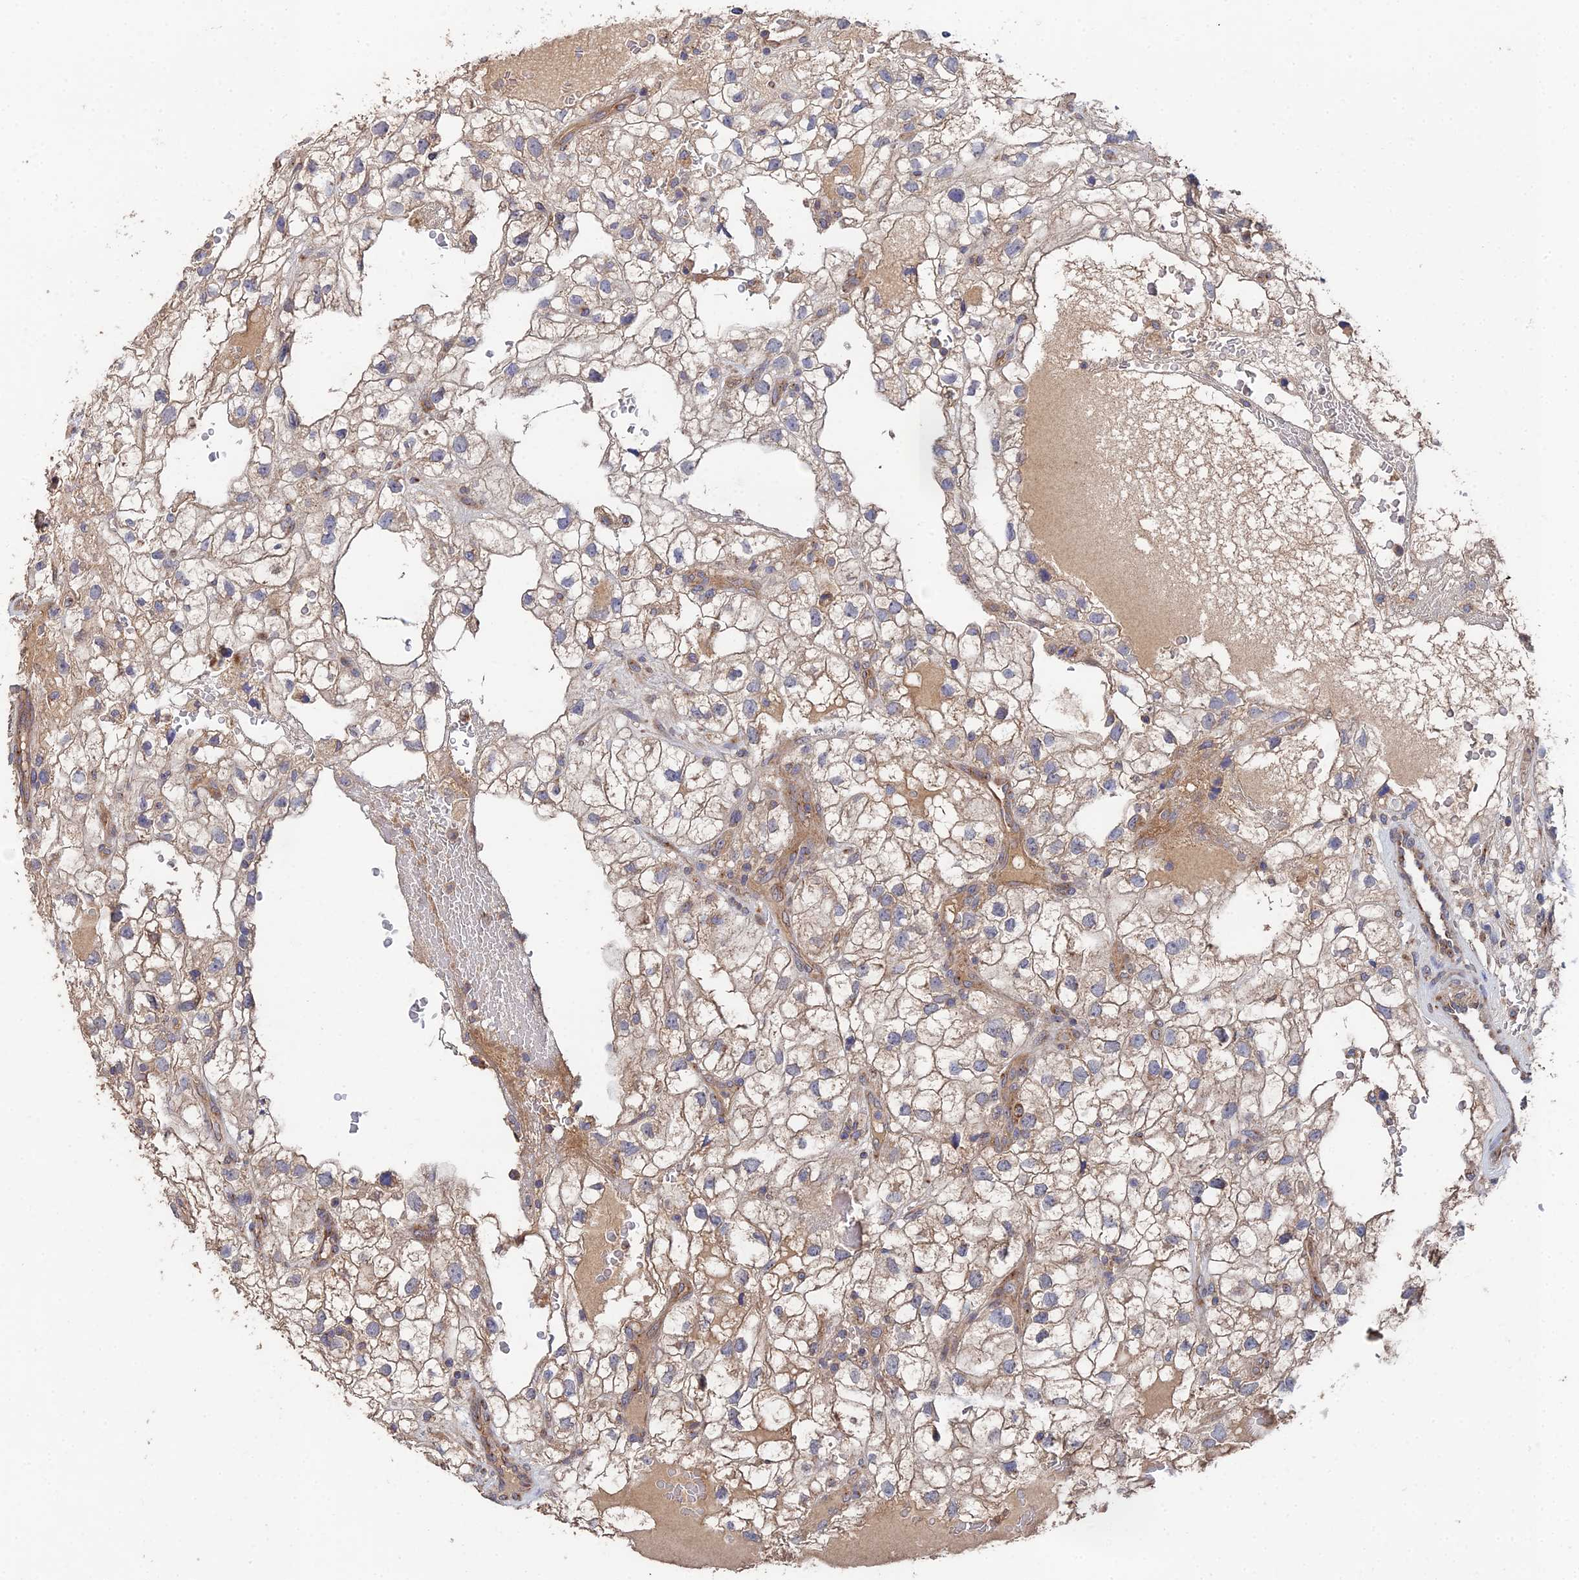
{"staining": {"intensity": "weak", "quantity": ">75%", "location": "cytoplasmic/membranous"}, "tissue": "renal cancer", "cell_type": "Tumor cells", "image_type": "cancer", "snomed": [{"axis": "morphology", "description": "Adenocarcinoma, NOS"}, {"axis": "topography", "description": "Kidney"}], "caption": "Immunohistochemistry (IHC) micrograph of neoplastic tissue: human adenocarcinoma (renal) stained using IHC displays low levels of weak protein expression localized specifically in the cytoplasmic/membranous of tumor cells, appearing as a cytoplasmic/membranous brown color.", "gene": "SPANXN4", "patient": {"sex": "male", "age": 59}}